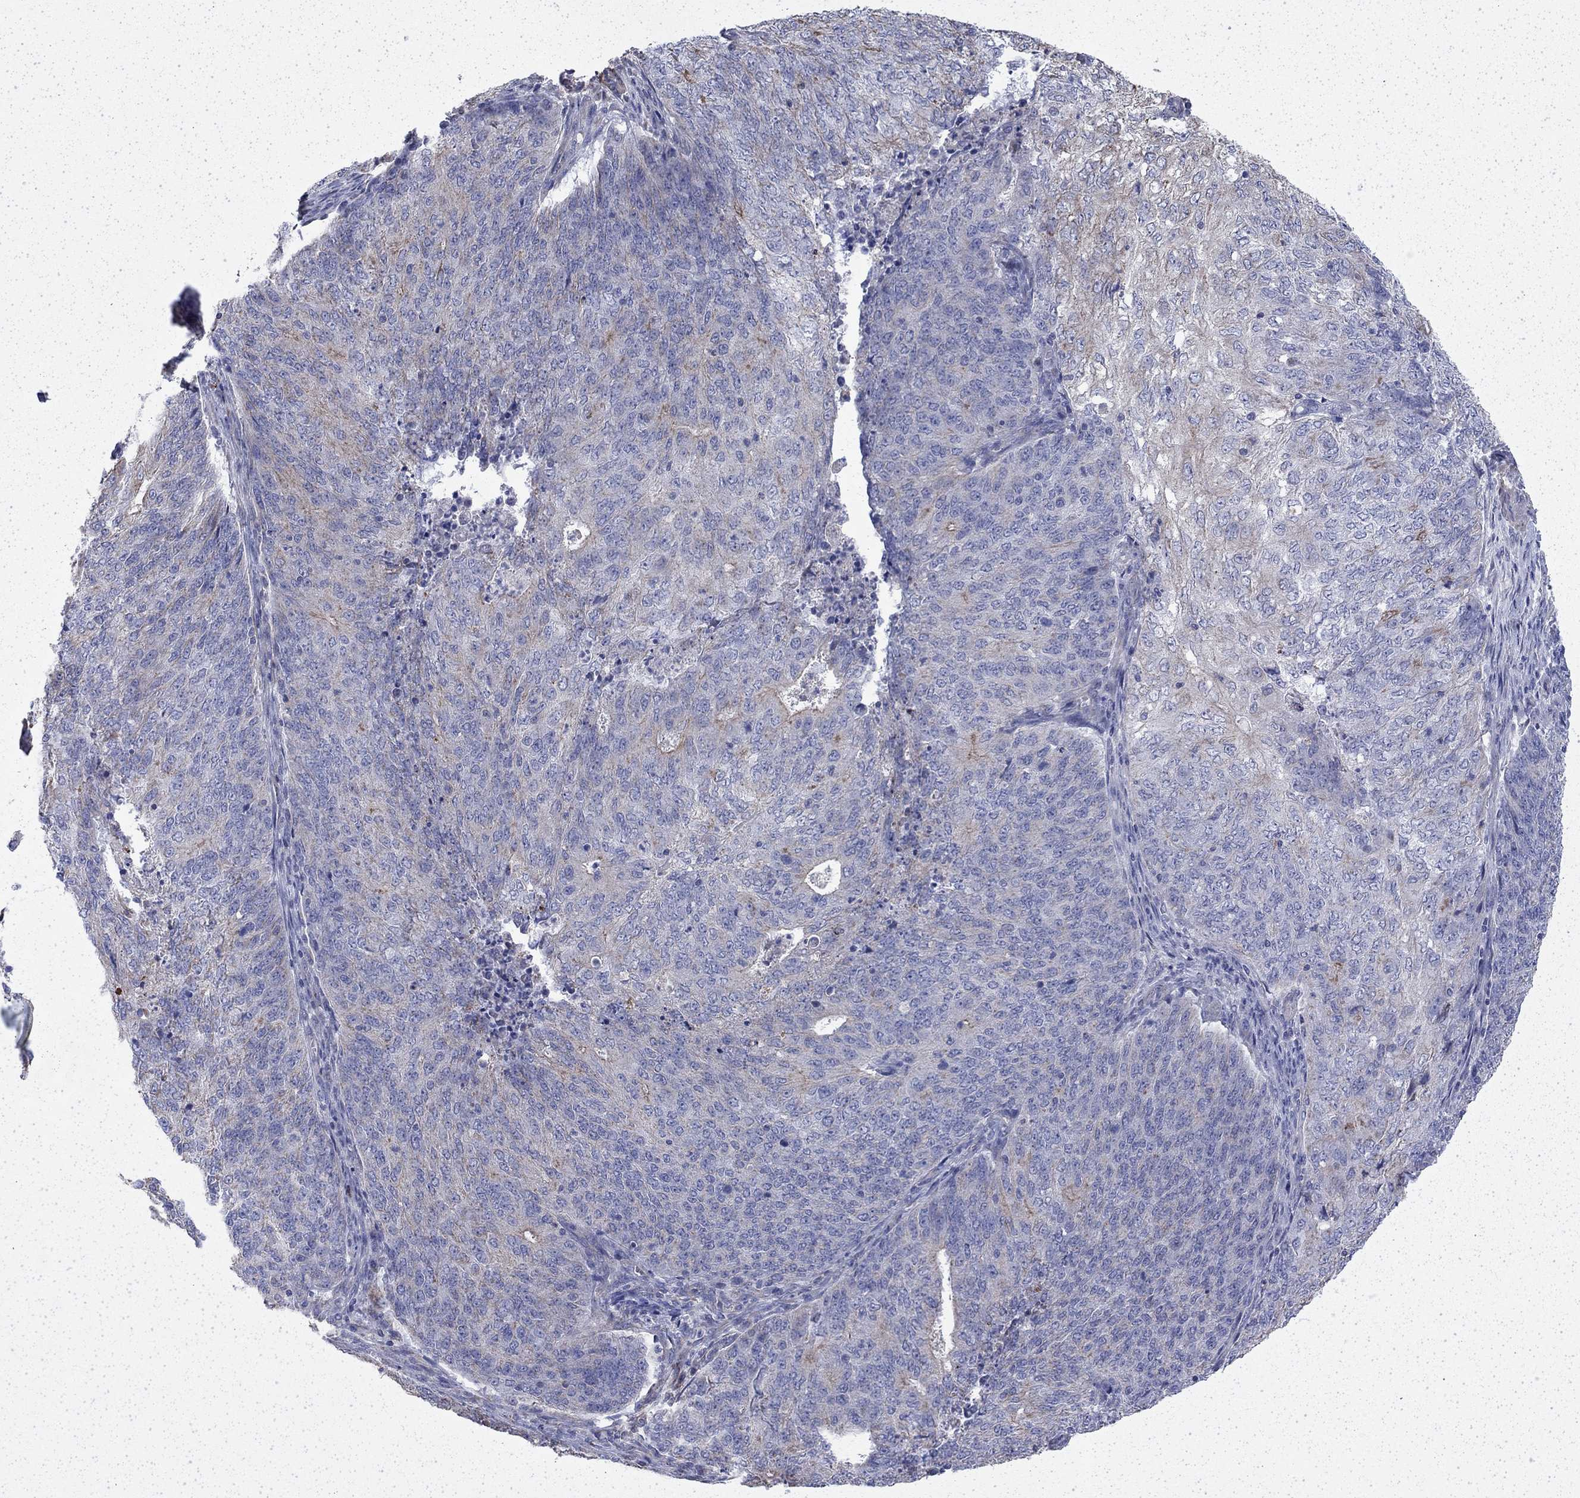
{"staining": {"intensity": "weak", "quantity": "<25%", "location": "cytoplasmic/membranous"}, "tissue": "endometrial cancer", "cell_type": "Tumor cells", "image_type": "cancer", "snomed": [{"axis": "morphology", "description": "Adenocarcinoma, NOS"}, {"axis": "topography", "description": "Endometrium"}], "caption": "Endometrial adenocarcinoma stained for a protein using IHC demonstrates no positivity tumor cells.", "gene": "DTNA", "patient": {"sex": "female", "age": 82}}